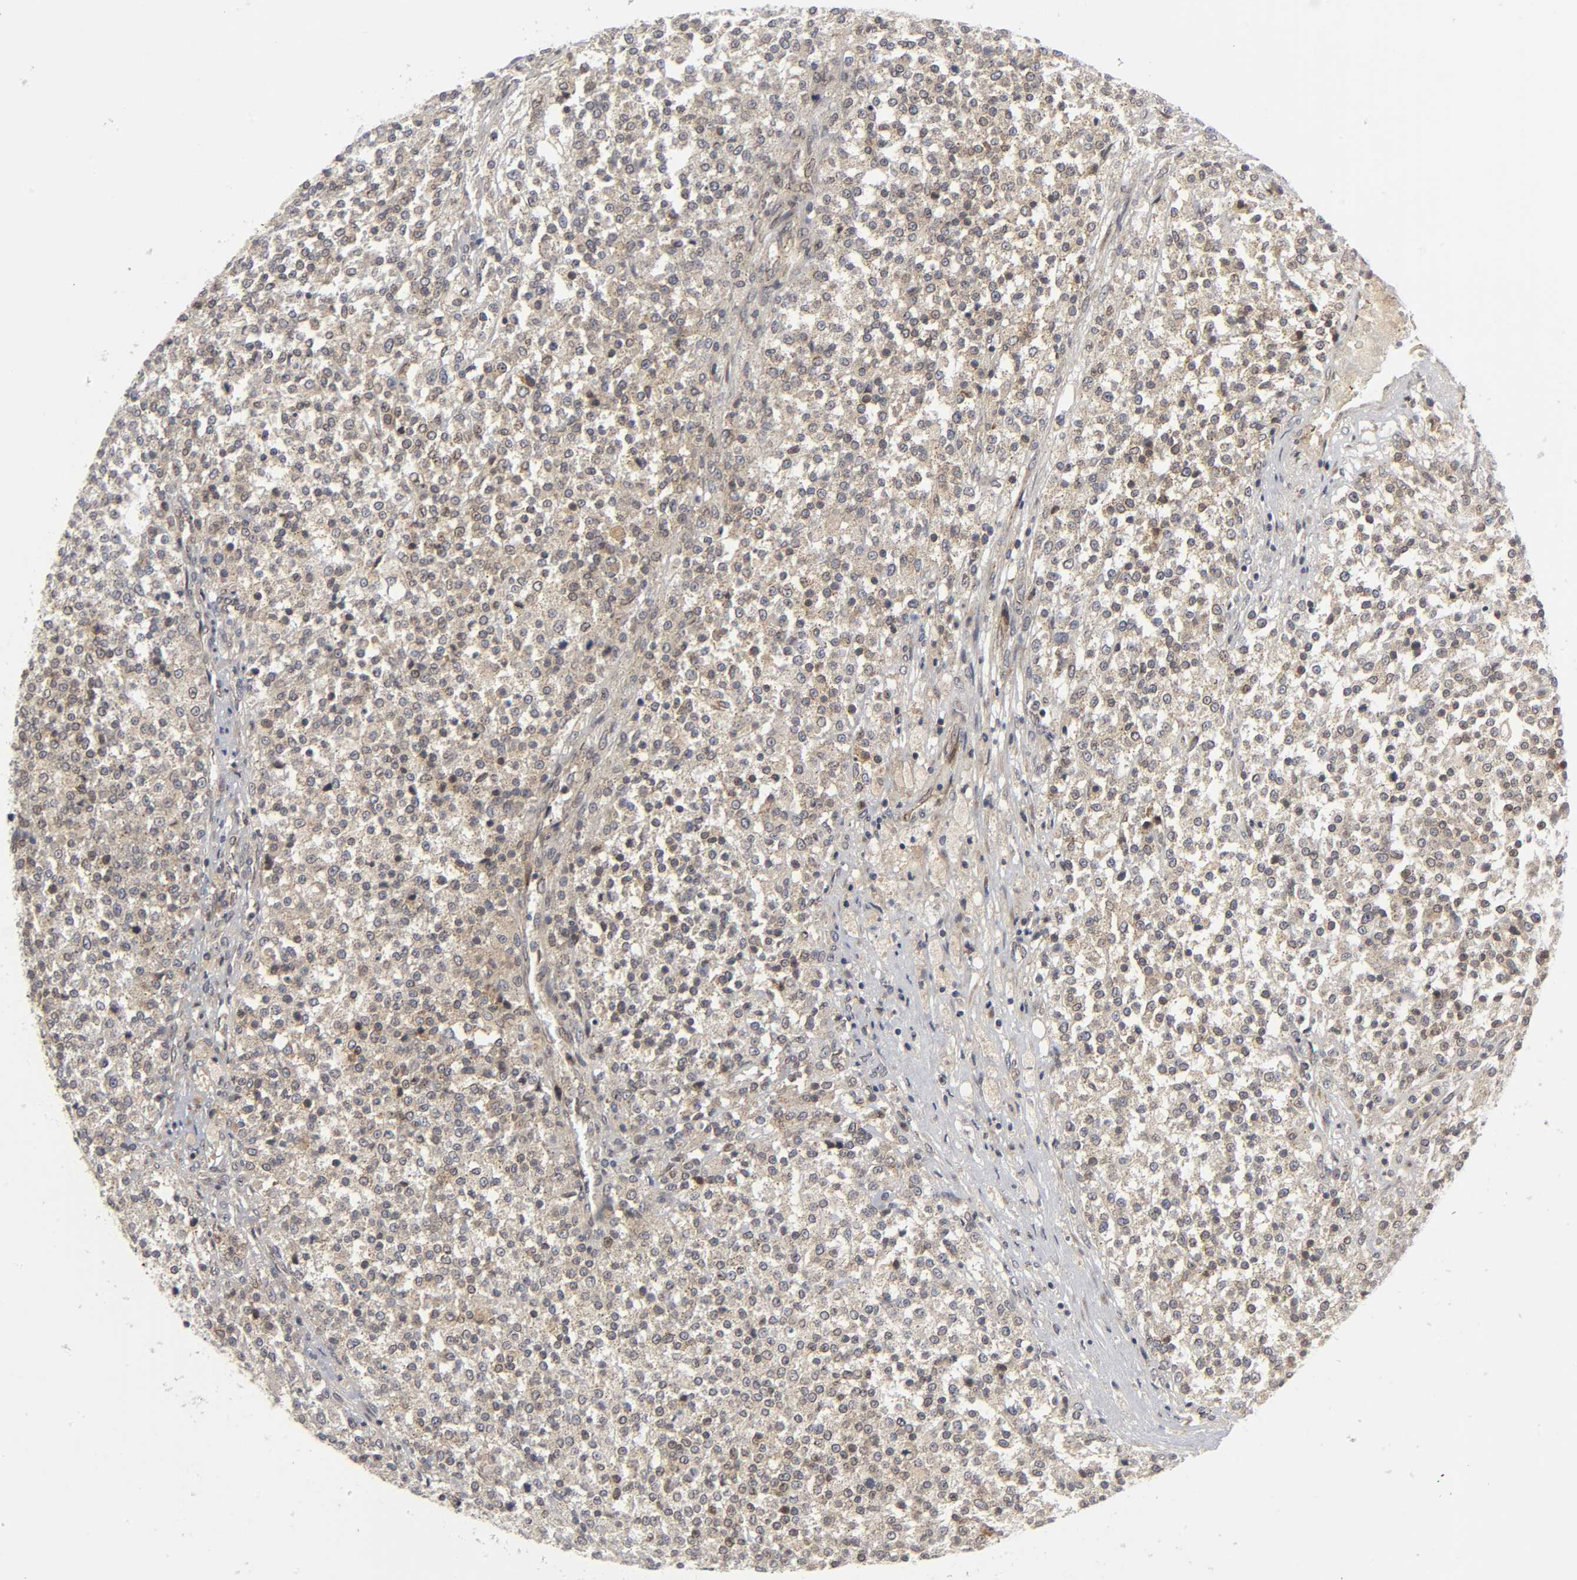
{"staining": {"intensity": "weak", "quantity": "<25%", "location": "cytoplasmic/membranous"}, "tissue": "testis cancer", "cell_type": "Tumor cells", "image_type": "cancer", "snomed": [{"axis": "morphology", "description": "Seminoma, NOS"}, {"axis": "topography", "description": "Testis"}], "caption": "DAB (3,3'-diaminobenzidine) immunohistochemical staining of human testis cancer (seminoma) demonstrates no significant staining in tumor cells.", "gene": "ASB6", "patient": {"sex": "male", "age": 59}}